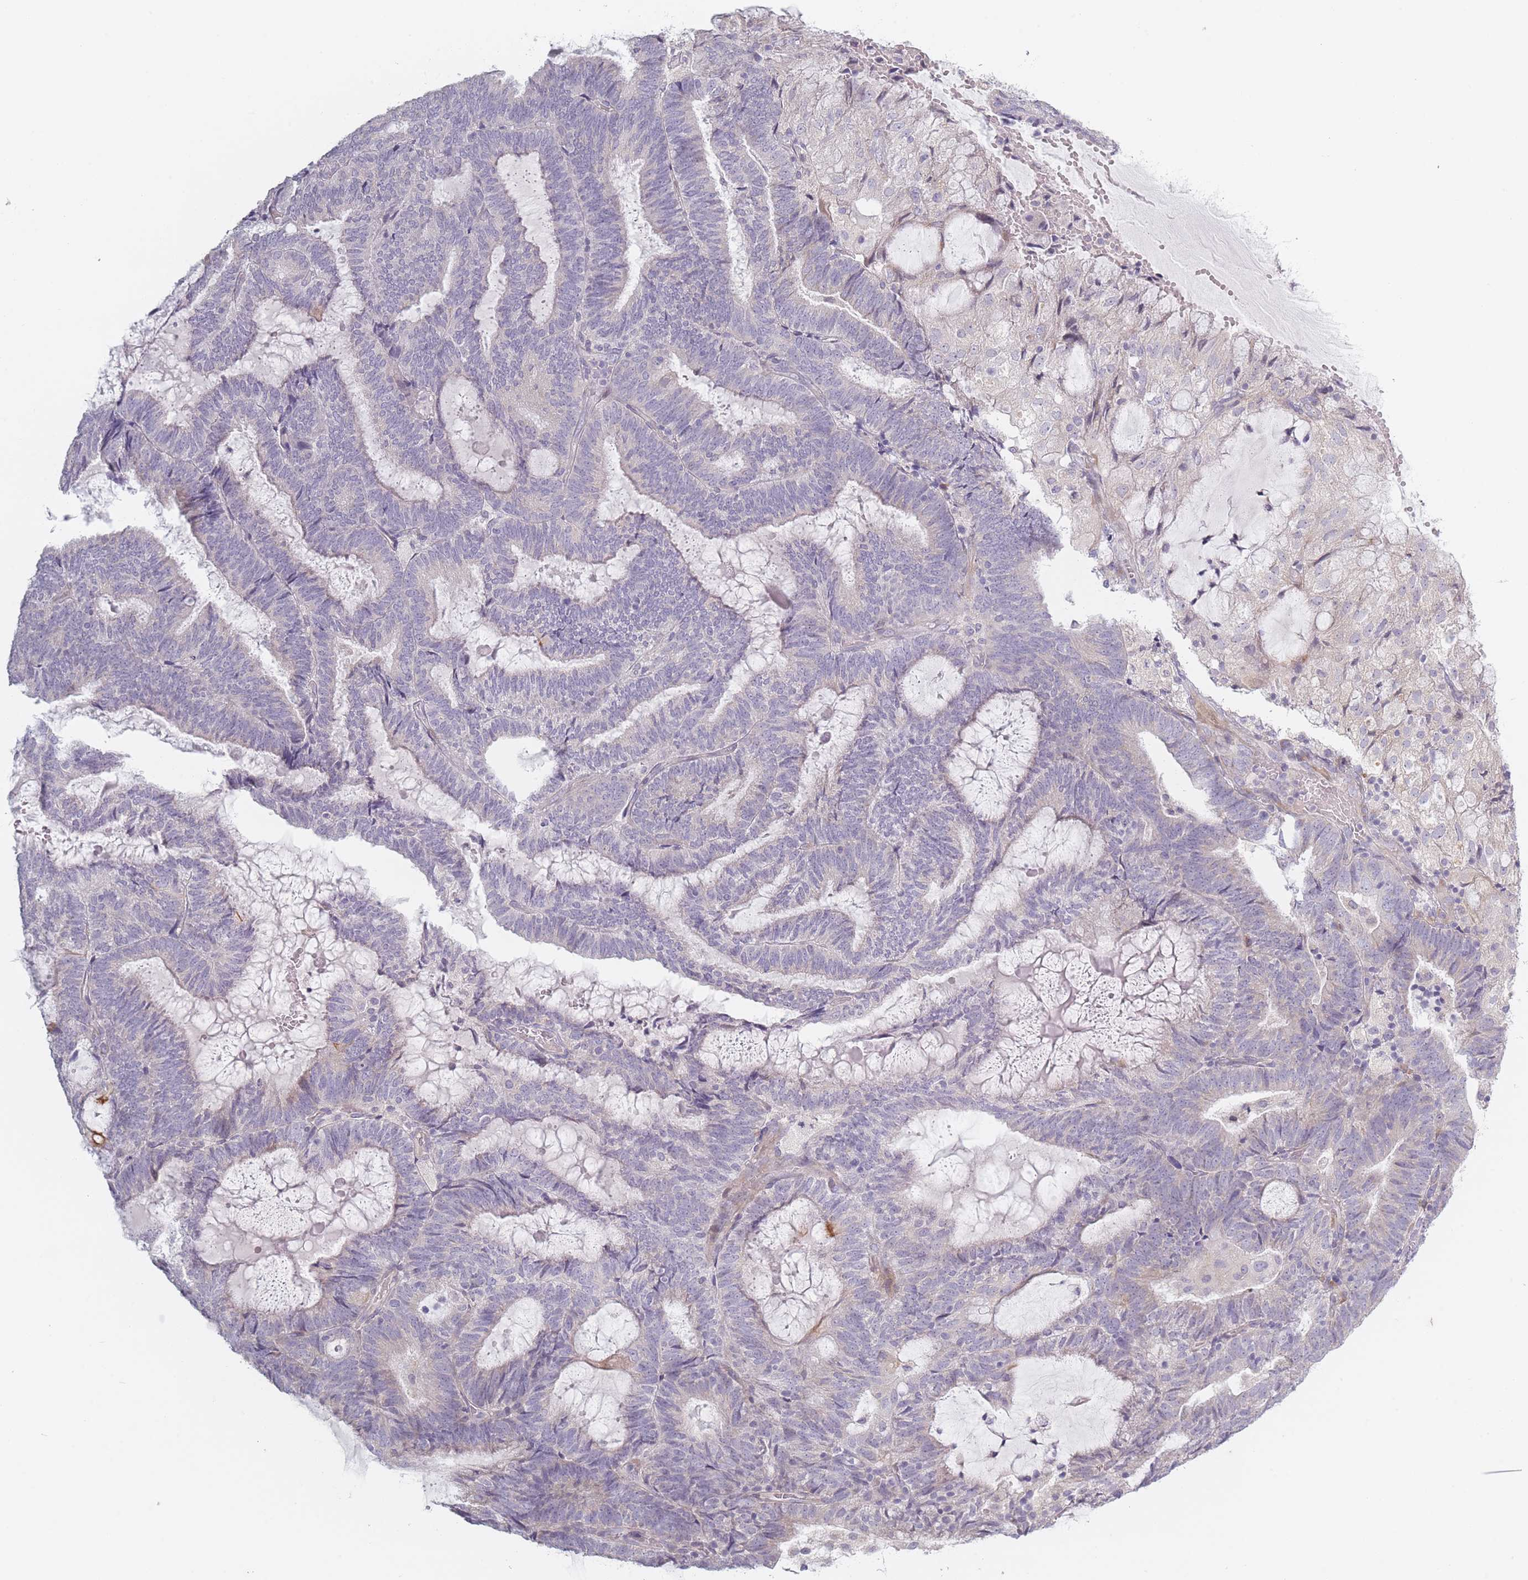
{"staining": {"intensity": "negative", "quantity": "none", "location": "none"}, "tissue": "endometrial cancer", "cell_type": "Tumor cells", "image_type": "cancer", "snomed": [{"axis": "morphology", "description": "Adenocarcinoma, NOS"}, {"axis": "topography", "description": "Endometrium"}], "caption": "An image of endometrial adenocarcinoma stained for a protein exhibits no brown staining in tumor cells.", "gene": "RASL10B", "patient": {"sex": "female", "age": 81}}